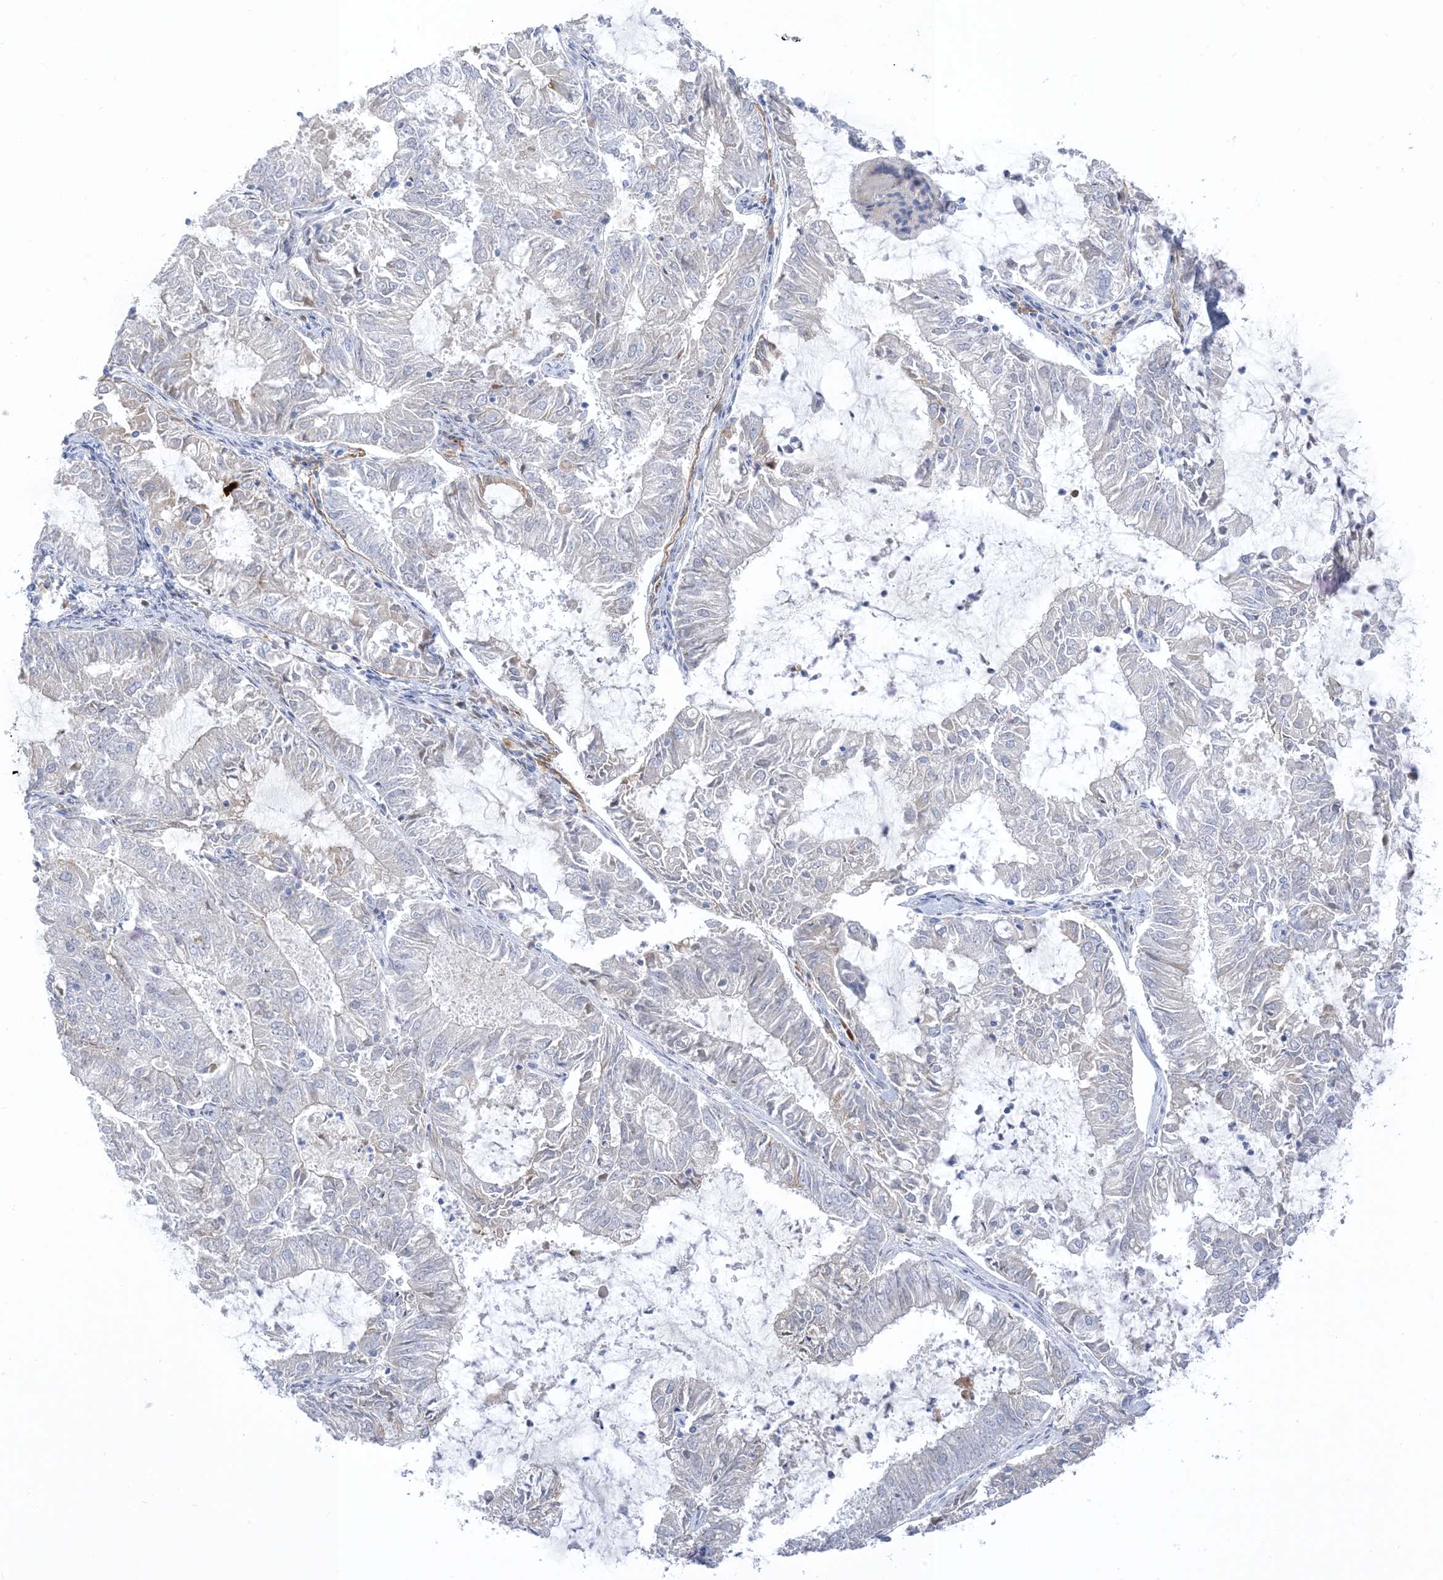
{"staining": {"intensity": "weak", "quantity": "<25%", "location": "cytoplasmic/membranous"}, "tissue": "endometrial cancer", "cell_type": "Tumor cells", "image_type": "cancer", "snomed": [{"axis": "morphology", "description": "Adenocarcinoma, NOS"}, {"axis": "topography", "description": "Endometrium"}], "caption": "DAB immunohistochemical staining of human endometrial adenocarcinoma reveals no significant expression in tumor cells. The staining is performed using DAB brown chromogen with nuclei counter-stained in using hematoxylin.", "gene": "XIRP2", "patient": {"sex": "female", "age": 57}}